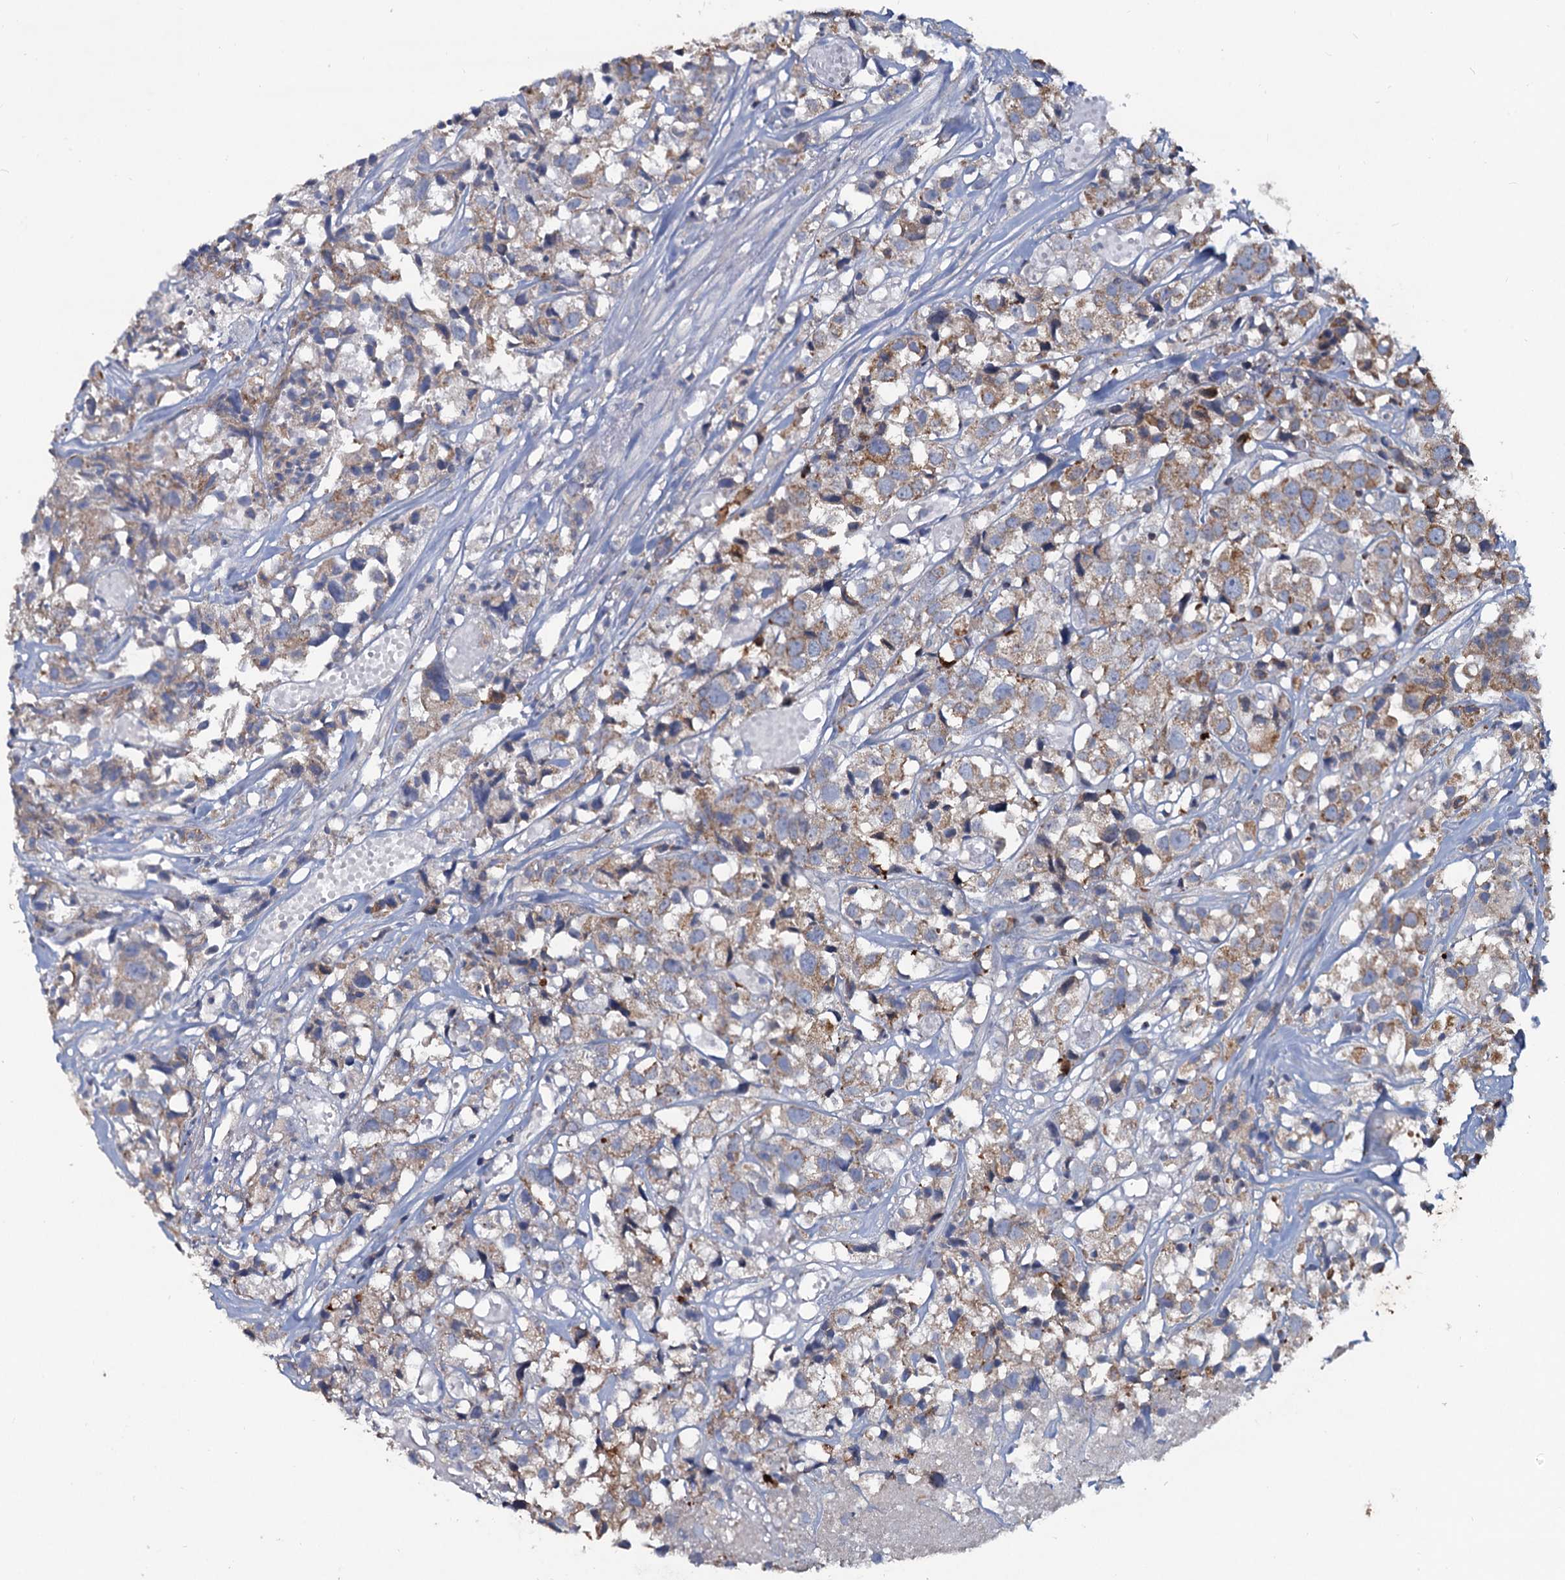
{"staining": {"intensity": "moderate", "quantity": "25%-75%", "location": "cytoplasmic/membranous"}, "tissue": "urothelial cancer", "cell_type": "Tumor cells", "image_type": "cancer", "snomed": [{"axis": "morphology", "description": "Urothelial carcinoma, High grade"}, {"axis": "topography", "description": "Urinary bladder"}], "caption": "Urothelial cancer tissue shows moderate cytoplasmic/membranous expression in about 25%-75% of tumor cells", "gene": "LRCH4", "patient": {"sex": "female", "age": 75}}